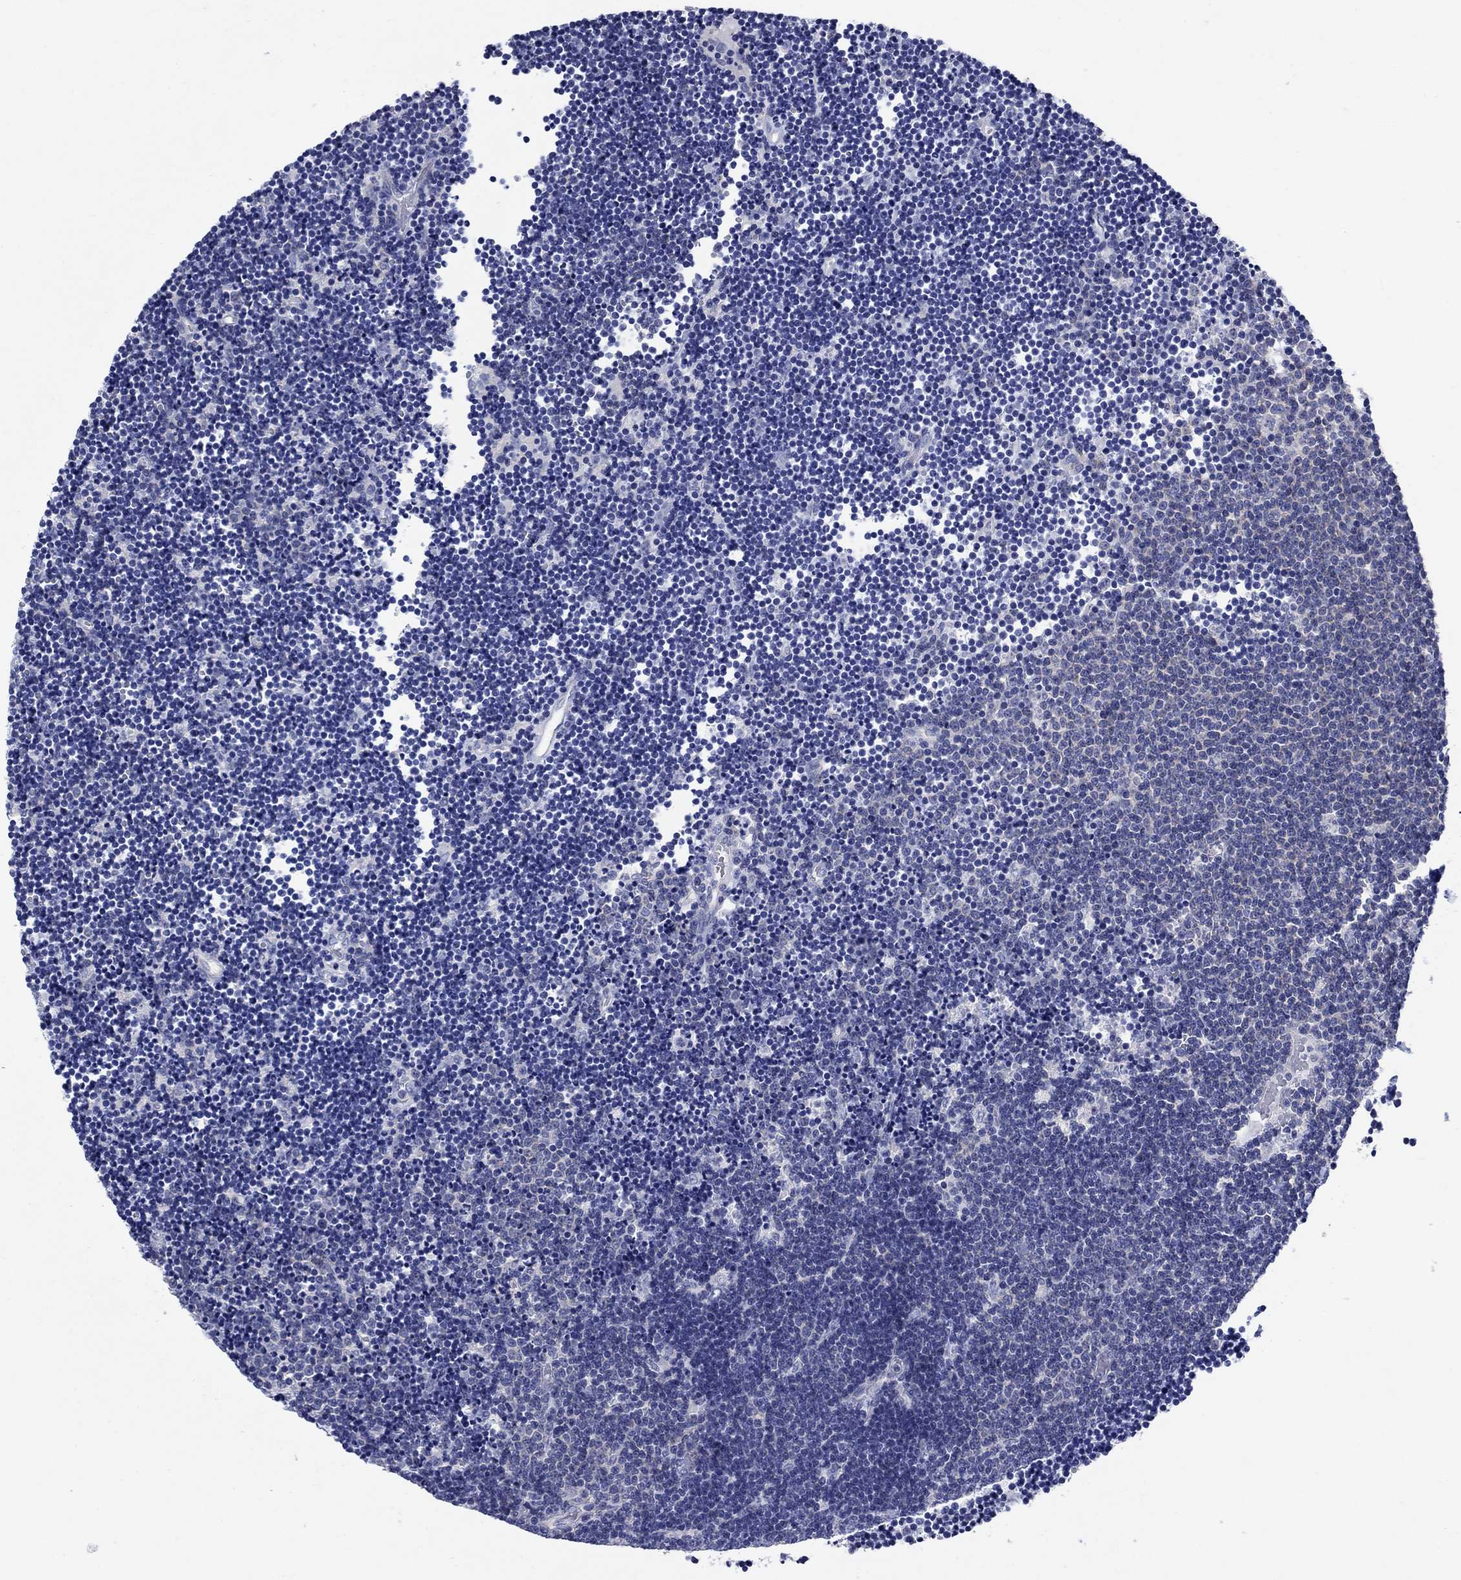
{"staining": {"intensity": "negative", "quantity": "none", "location": "none"}, "tissue": "lymphoma", "cell_type": "Tumor cells", "image_type": "cancer", "snomed": [{"axis": "morphology", "description": "Malignant lymphoma, non-Hodgkin's type, Low grade"}, {"axis": "topography", "description": "Brain"}], "caption": "An immunohistochemistry histopathology image of malignant lymphoma, non-Hodgkin's type (low-grade) is shown. There is no staining in tumor cells of malignant lymphoma, non-Hodgkin's type (low-grade).", "gene": "SULT2B1", "patient": {"sex": "female", "age": 66}}